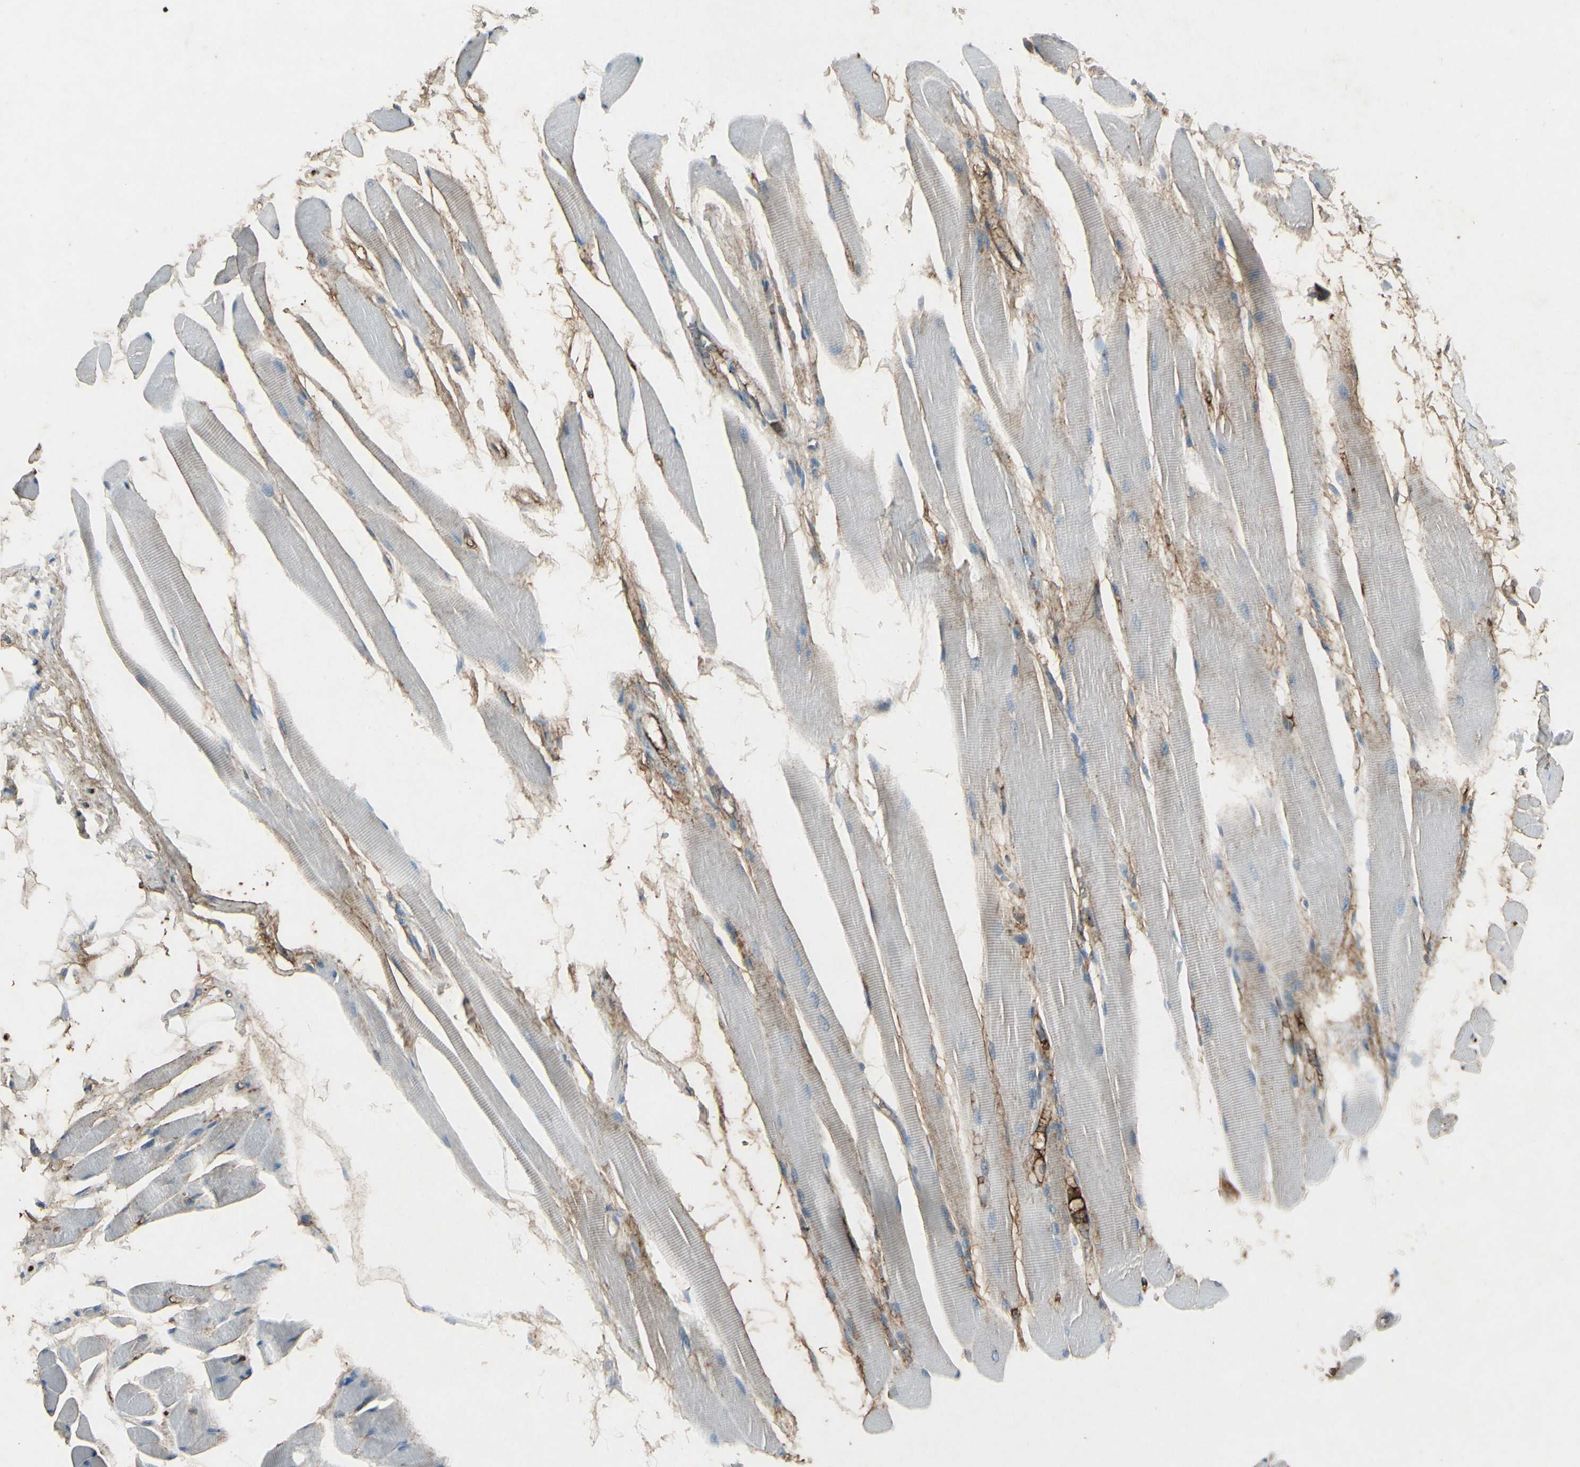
{"staining": {"intensity": "weak", "quantity": "25%-75%", "location": "cytoplasmic/membranous"}, "tissue": "skeletal muscle", "cell_type": "Myocytes", "image_type": "normal", "snomed": [{"axis": "morphology", "description": "Normal tissue, NOS"}, {"axis": "topography", "description": "Skeletal muscle"}, {"axis": "topography", "description": "Oral tissue"}, {"axis": "topography", "description": "Peripheral nerve tissue"}], "caption": "Myocytes reveal weak cytoplasmic/membranous expression in approximately 25%-75% of cells in normal skeletal muscle.", "gene": "IGHM", "patient": {"sex": "female", "age": 84}}